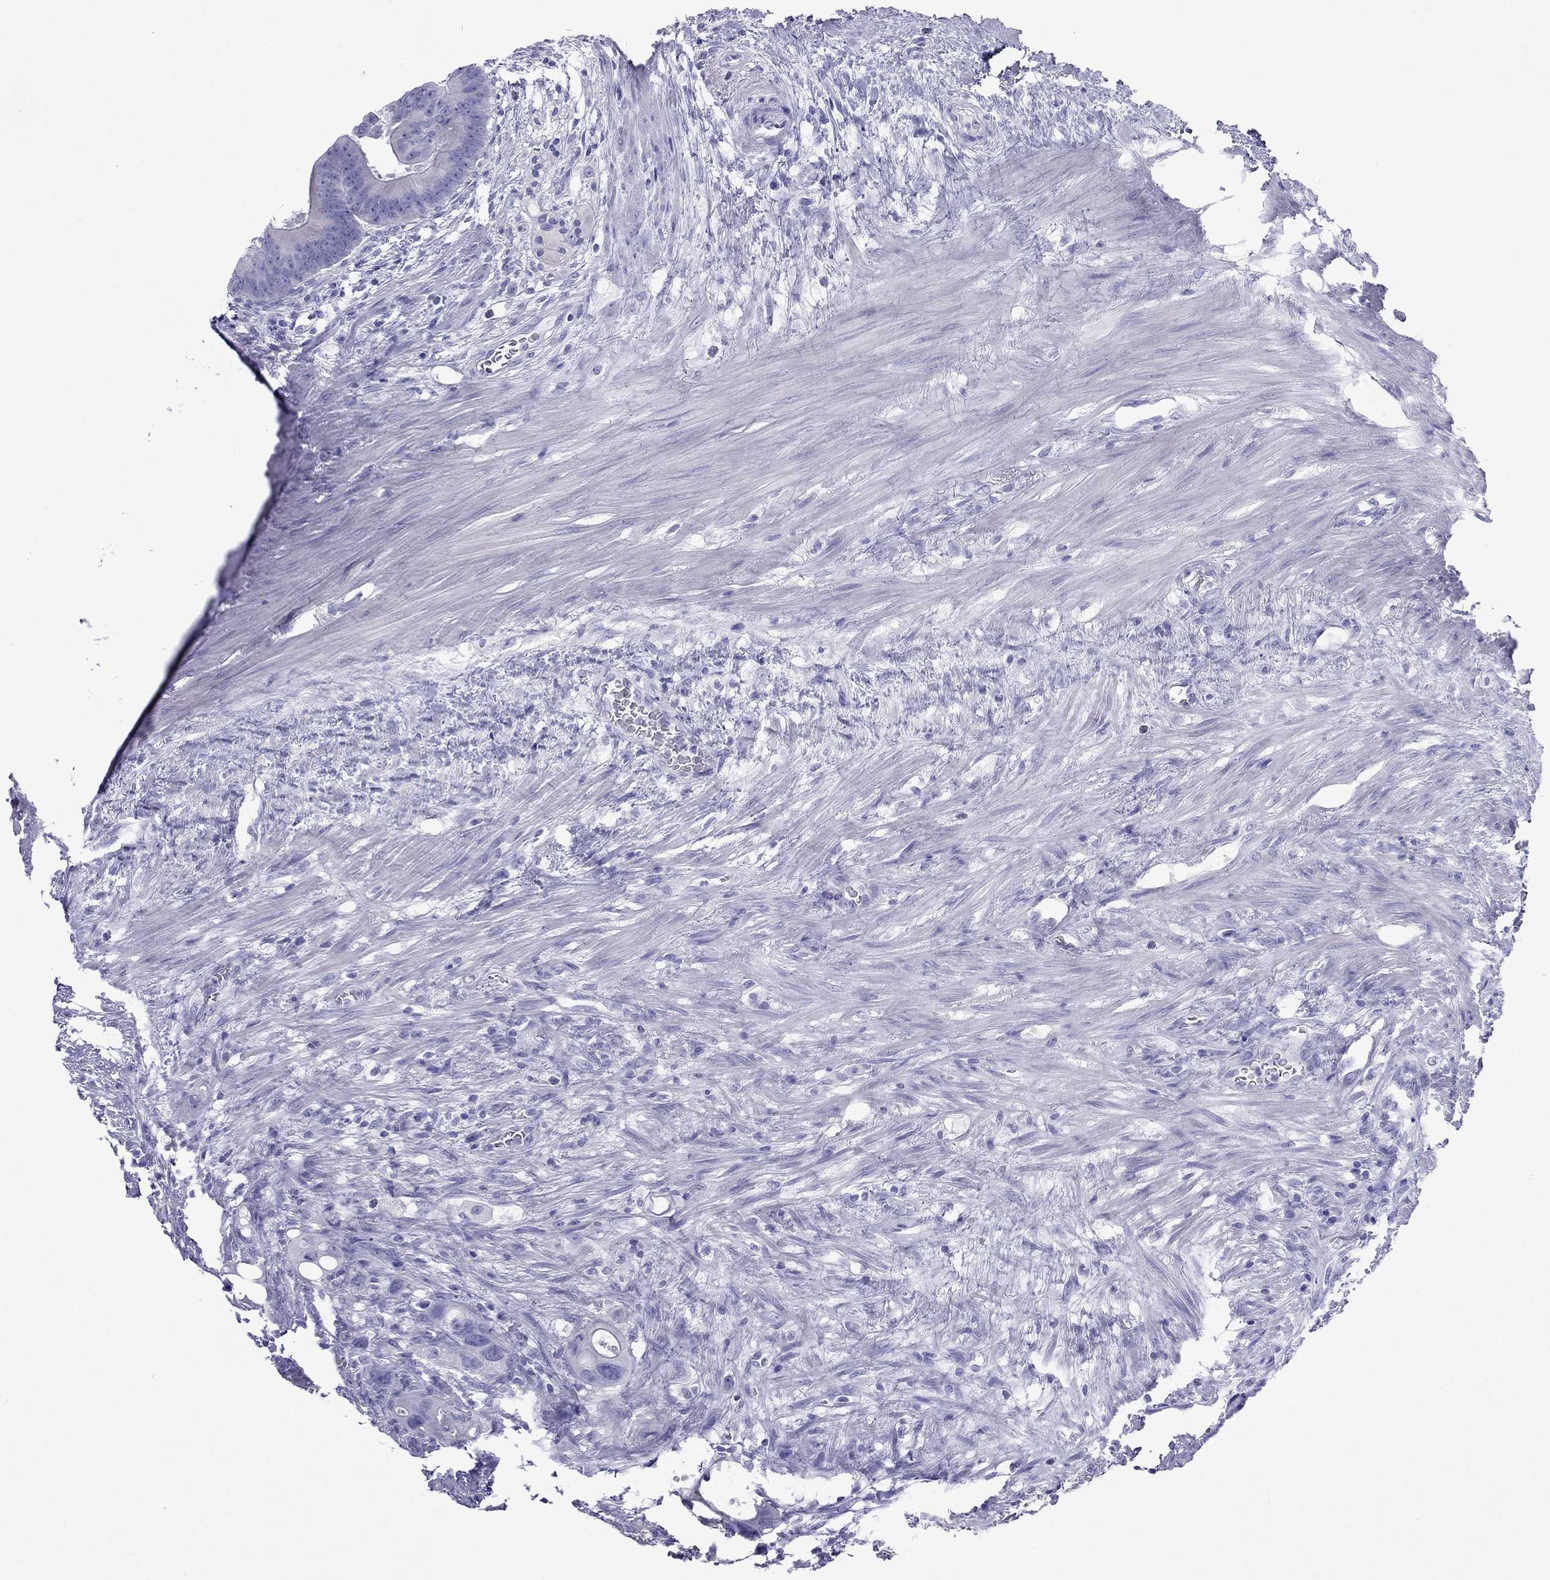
{"staining": {"intensity": "negative", "quantity": "none", "location": "none"}, "tissue": "colorectal cancer", "cell_type": "Tumor cells", "image_type": "cancer", "snomed": [{"axis": "morphology", "description": "Adenocarcinoma, NOS"}, {"axis": "topography", "description": "Rectum"}], "caption": "Colorectal cancer was stained to show a protein in brown. There is no significant expression in tumor cells.", "gene": "PCDHA6", "patient": {"sex": "male", "age": 64}}